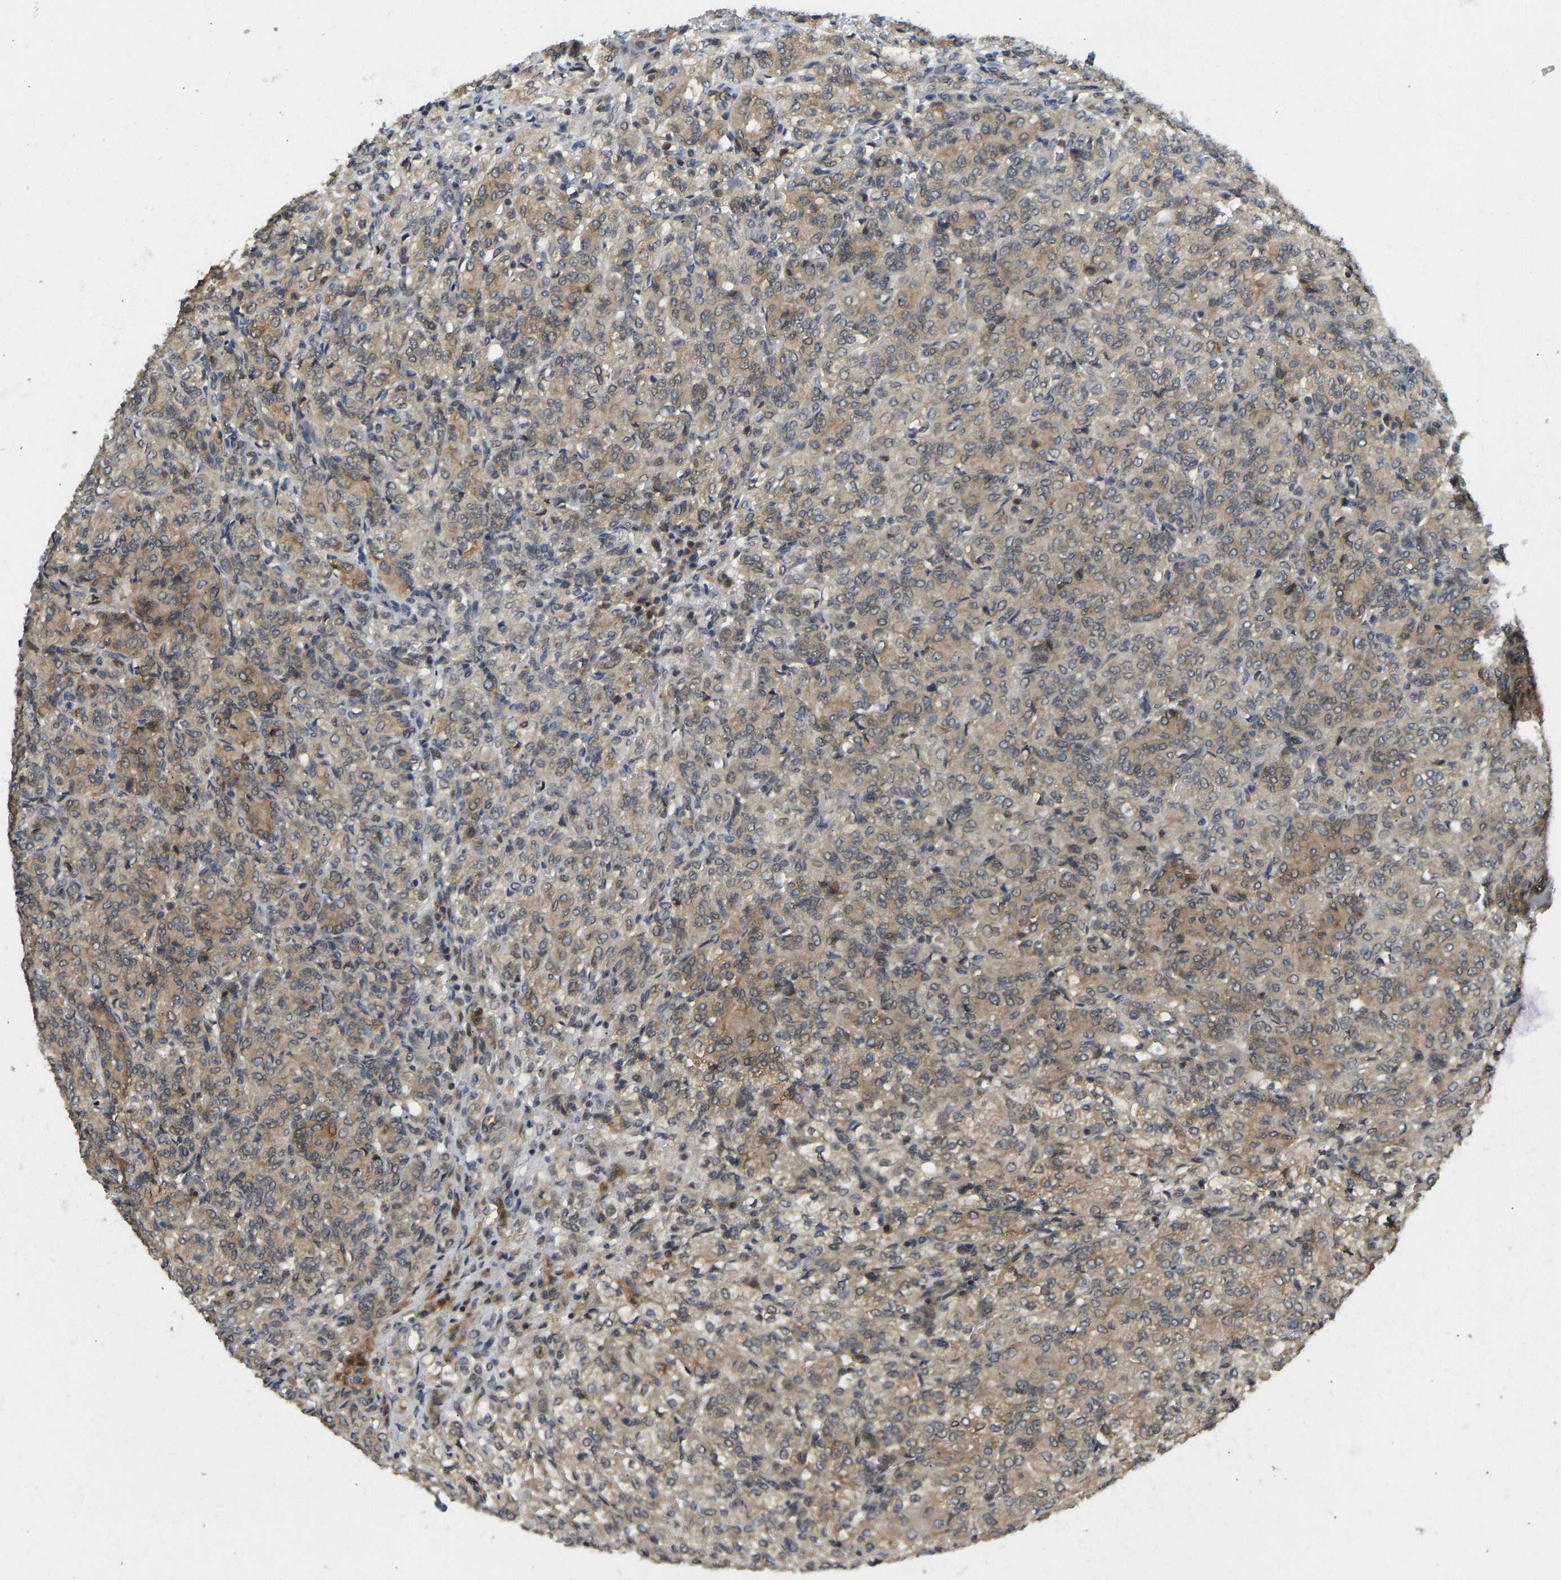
{"staining": {"intensity": "moderate", "quantity": ">75%", "location": "cytoplasmic/membranous"}, "tissue": "renal cancer", "cell_type": "Tumor cells", "image_type": "cancer", "snomed": [{"axis": "morphology", "description": "Adenocarcinoma, NOS"}, {"axis": "topography", "description": "Kidney"}], "caption": "Immunohistochemistry (IHC) of renal cancer displays medium levels of moderate cytoplasmic/membranous expression in approximately >75% of tumor cells.", "gene": "NDRG3", "patient": {"sex": "male", "age": 77}}